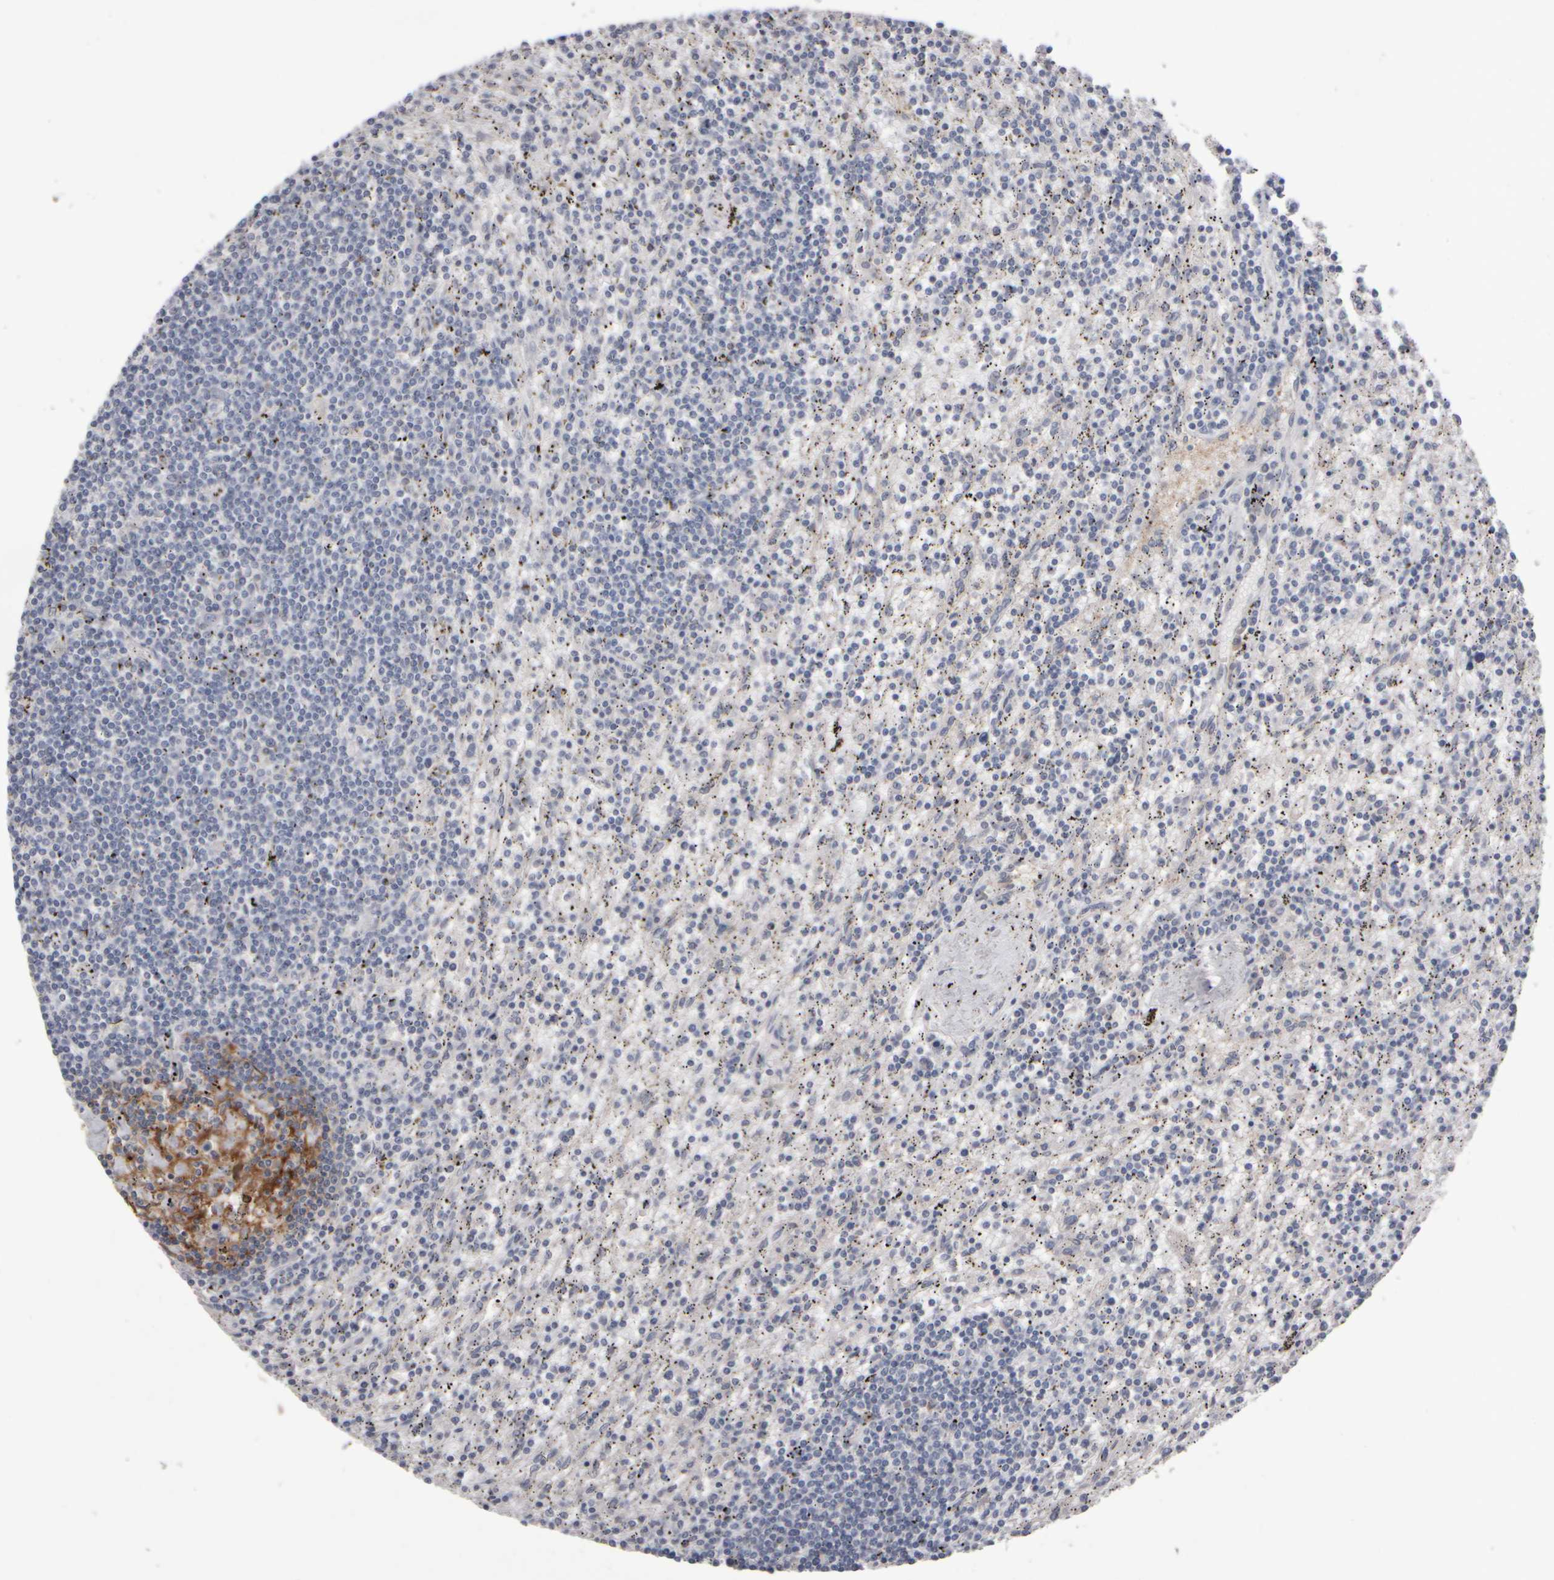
{"staining": {"intensity": "negative", "quantity": "none", "location": "none"}, "tissue": "lymphoma", "cell_type": "Tumor cells", "image_type": "cancer", "snomed": [{"axis": "morphology", "description": "Malignant lymphoma, non-Hodgkin's type, Low grade"}, {"axis": "topography", "description": "Spleen"}], "caption": "Immunohistochemistry (IHC) image of neoplastic tissue: malignant lymphoma, non-Hodgkin's type (low-grade) stained with DAB (3,3'-diaminobenzidine) reveals no significant protein positivity in tumor cells.", "gene": "EPHX2", "patient": {"sex": "male", "age": 76}}